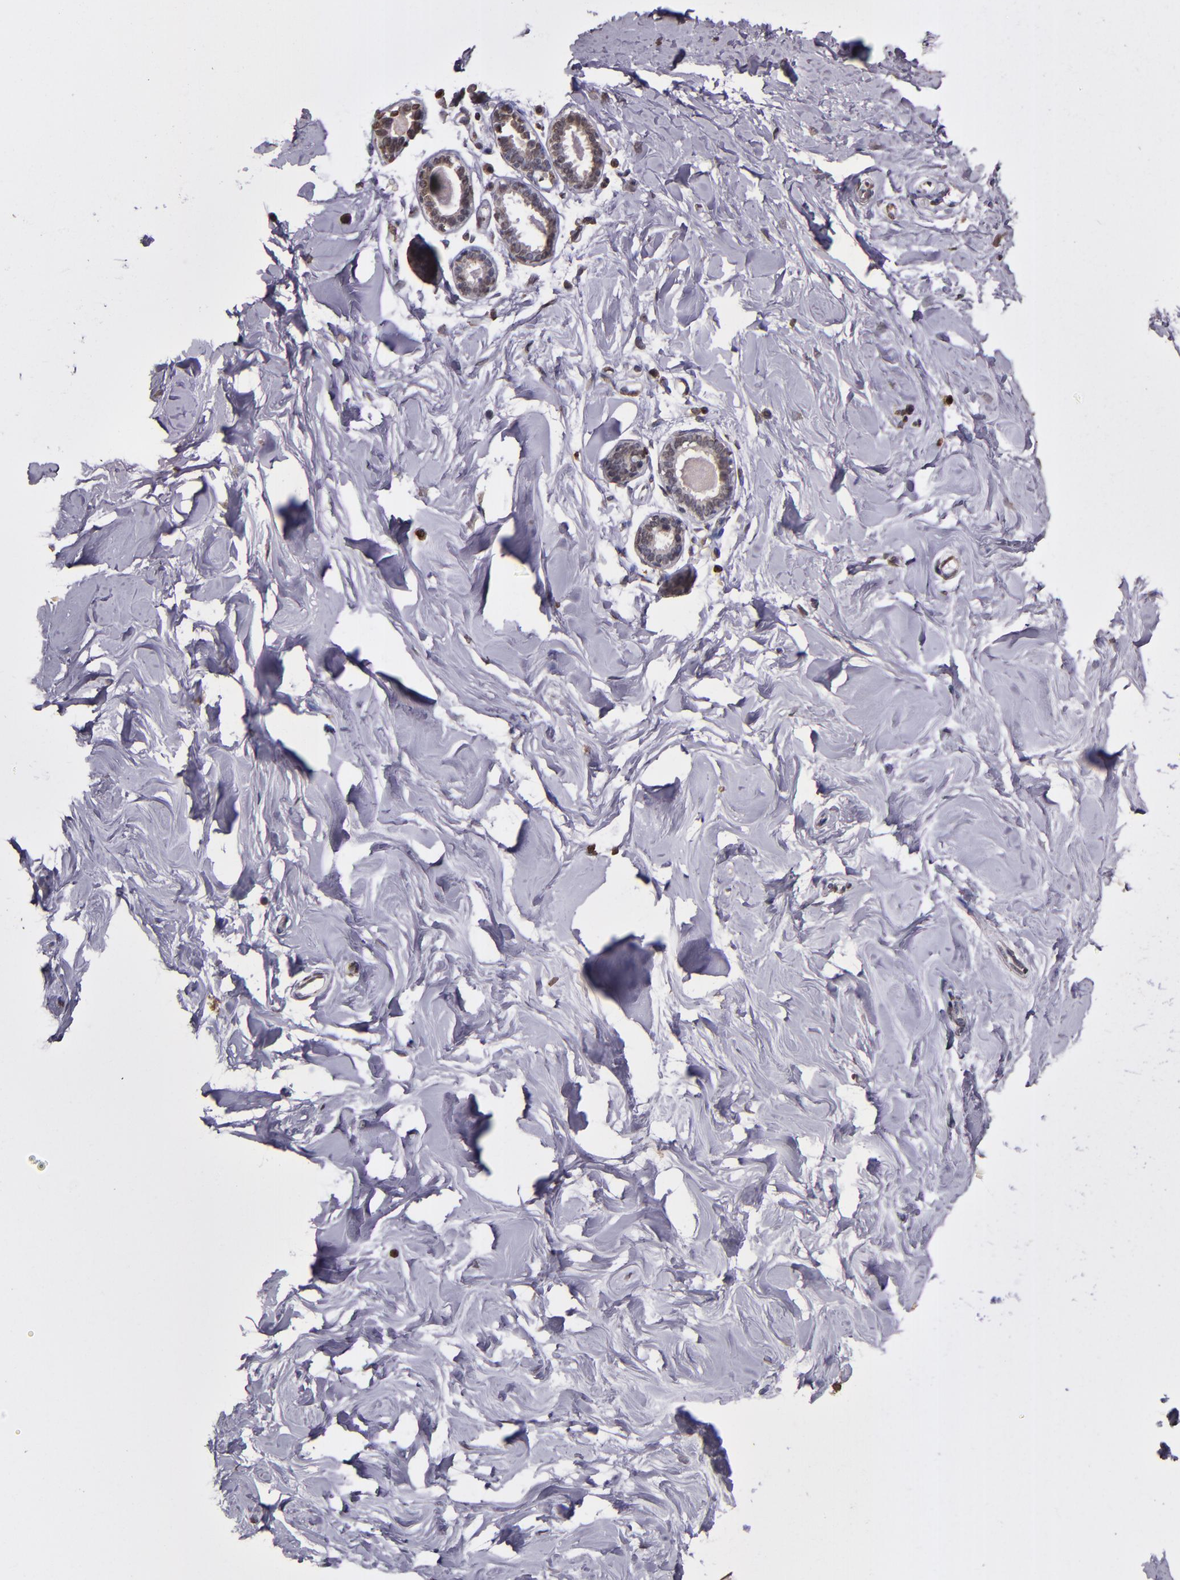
{"staining": {"intensity": "negative", "quantity": "none", "location": "none"}, "tissue": "breast", "cell_type": "Adipocytes", "image_type": "normal", "snomed": [{"axis": "morphology", "description": "Normal tissue, NOS"}, {"axis": "topography", "description": "Breast"}], "caption": "Protein analysis of unremarkable breast shows no significant staining in adipocytes.", "gene": "SLC2A3", "patient": {"sex": "female", "age": 23}}